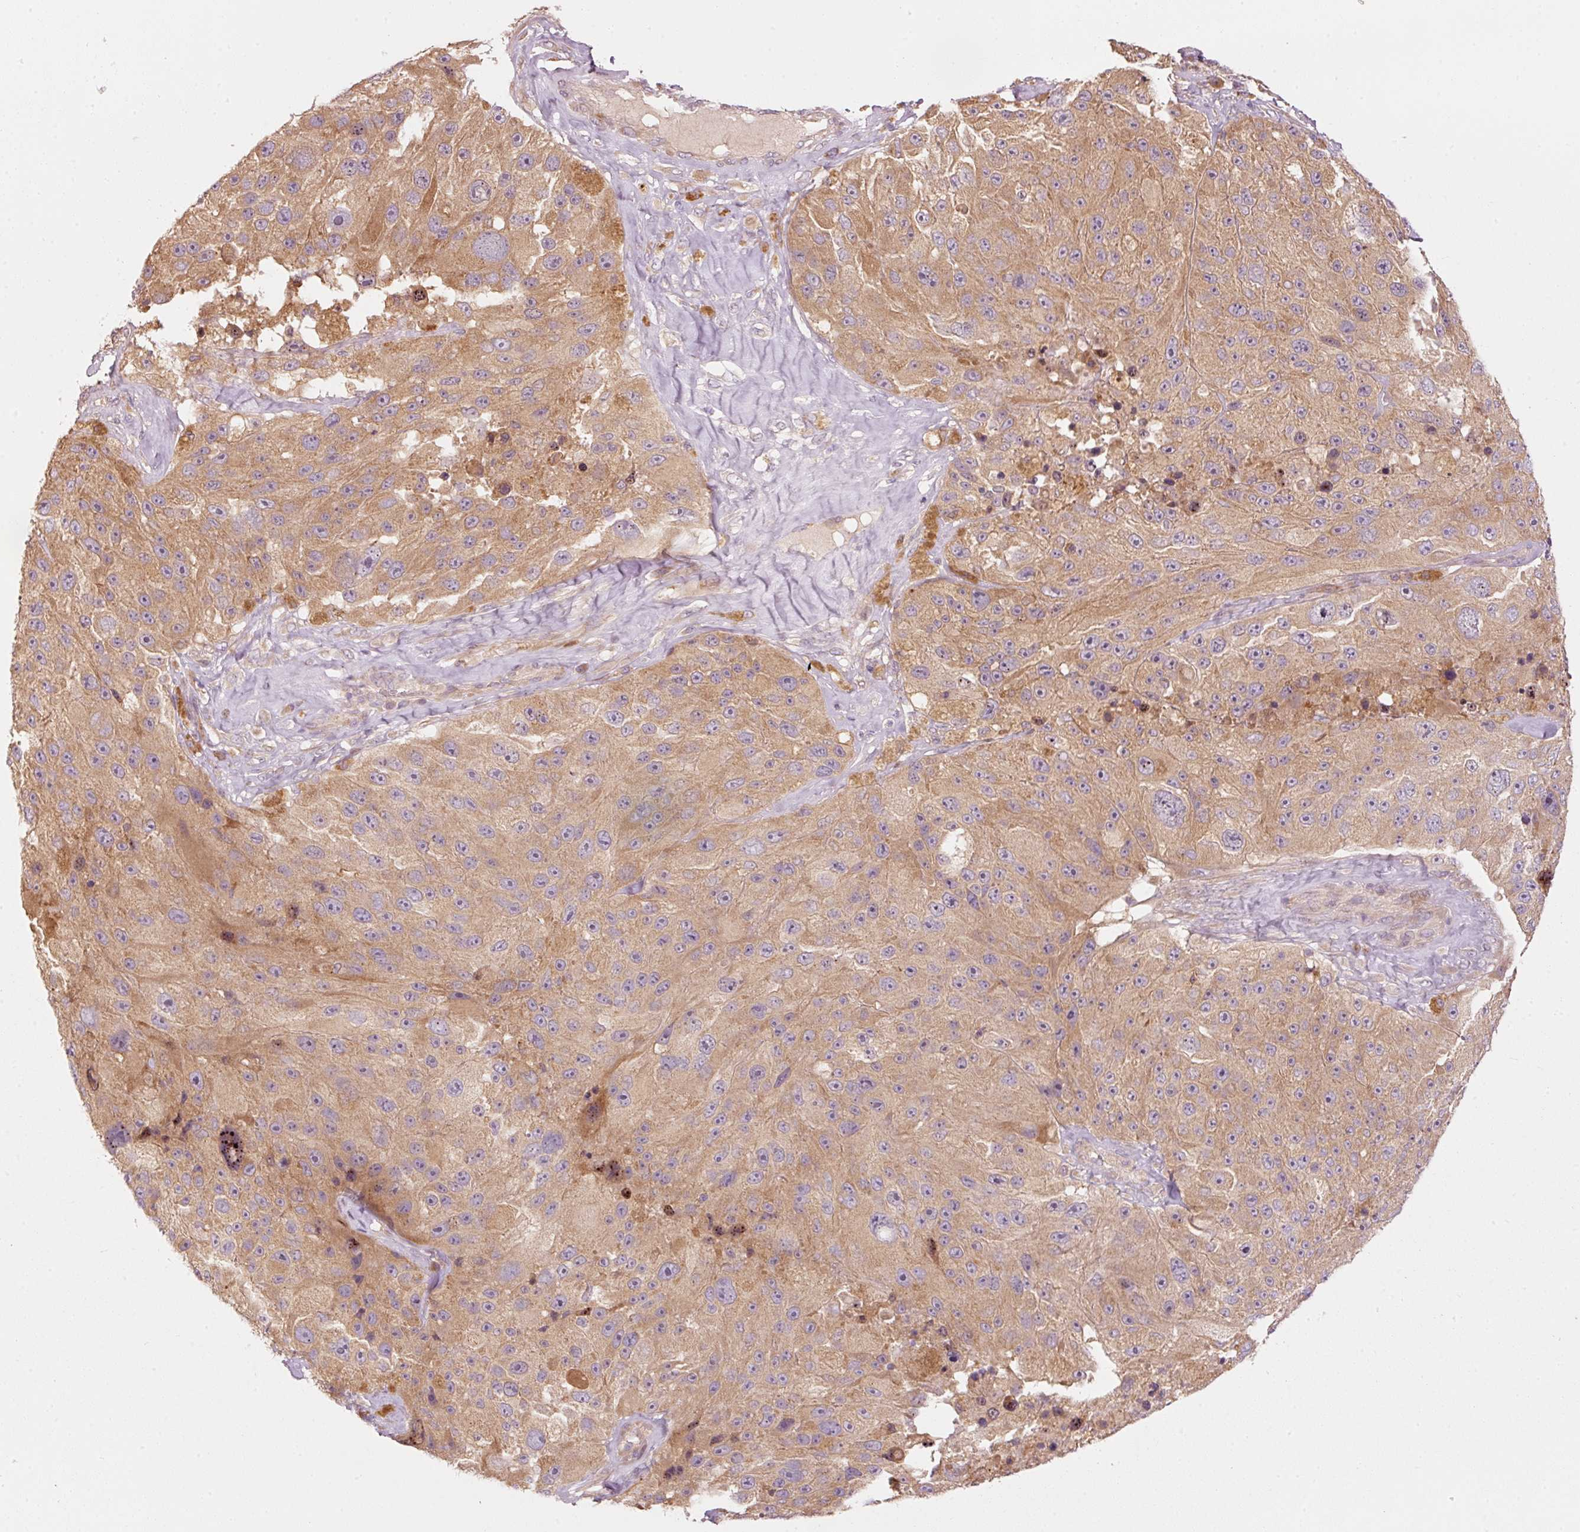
{"staining": {"intensity": "moderate", "quantity": ">75%", "location": "cytoplasmic/membranous"}, "tissue": "melanoma", "cell_type": "Tumor cells", "image_type": "cancer", "snomed": [{"axis": "morphology", "description": "Malignant melanoma, Metastatic site"}, {"axis": "topography", "description": "Lymph node"}], "caption": "Malignant melanoma (metastatic site) was stained to show a protein in brown. There is medium levels of moderate cytoplasmic/membranous staining in about >75% of tumor cells. The protein is stained brown, and the nuclei are stained in blue (DAB (3,3'-diaminobenzidine) IHC with brightfield microscopy, high magnification).", "gene": "MAP10", "patient": {"sex": "male", "age": 62}}